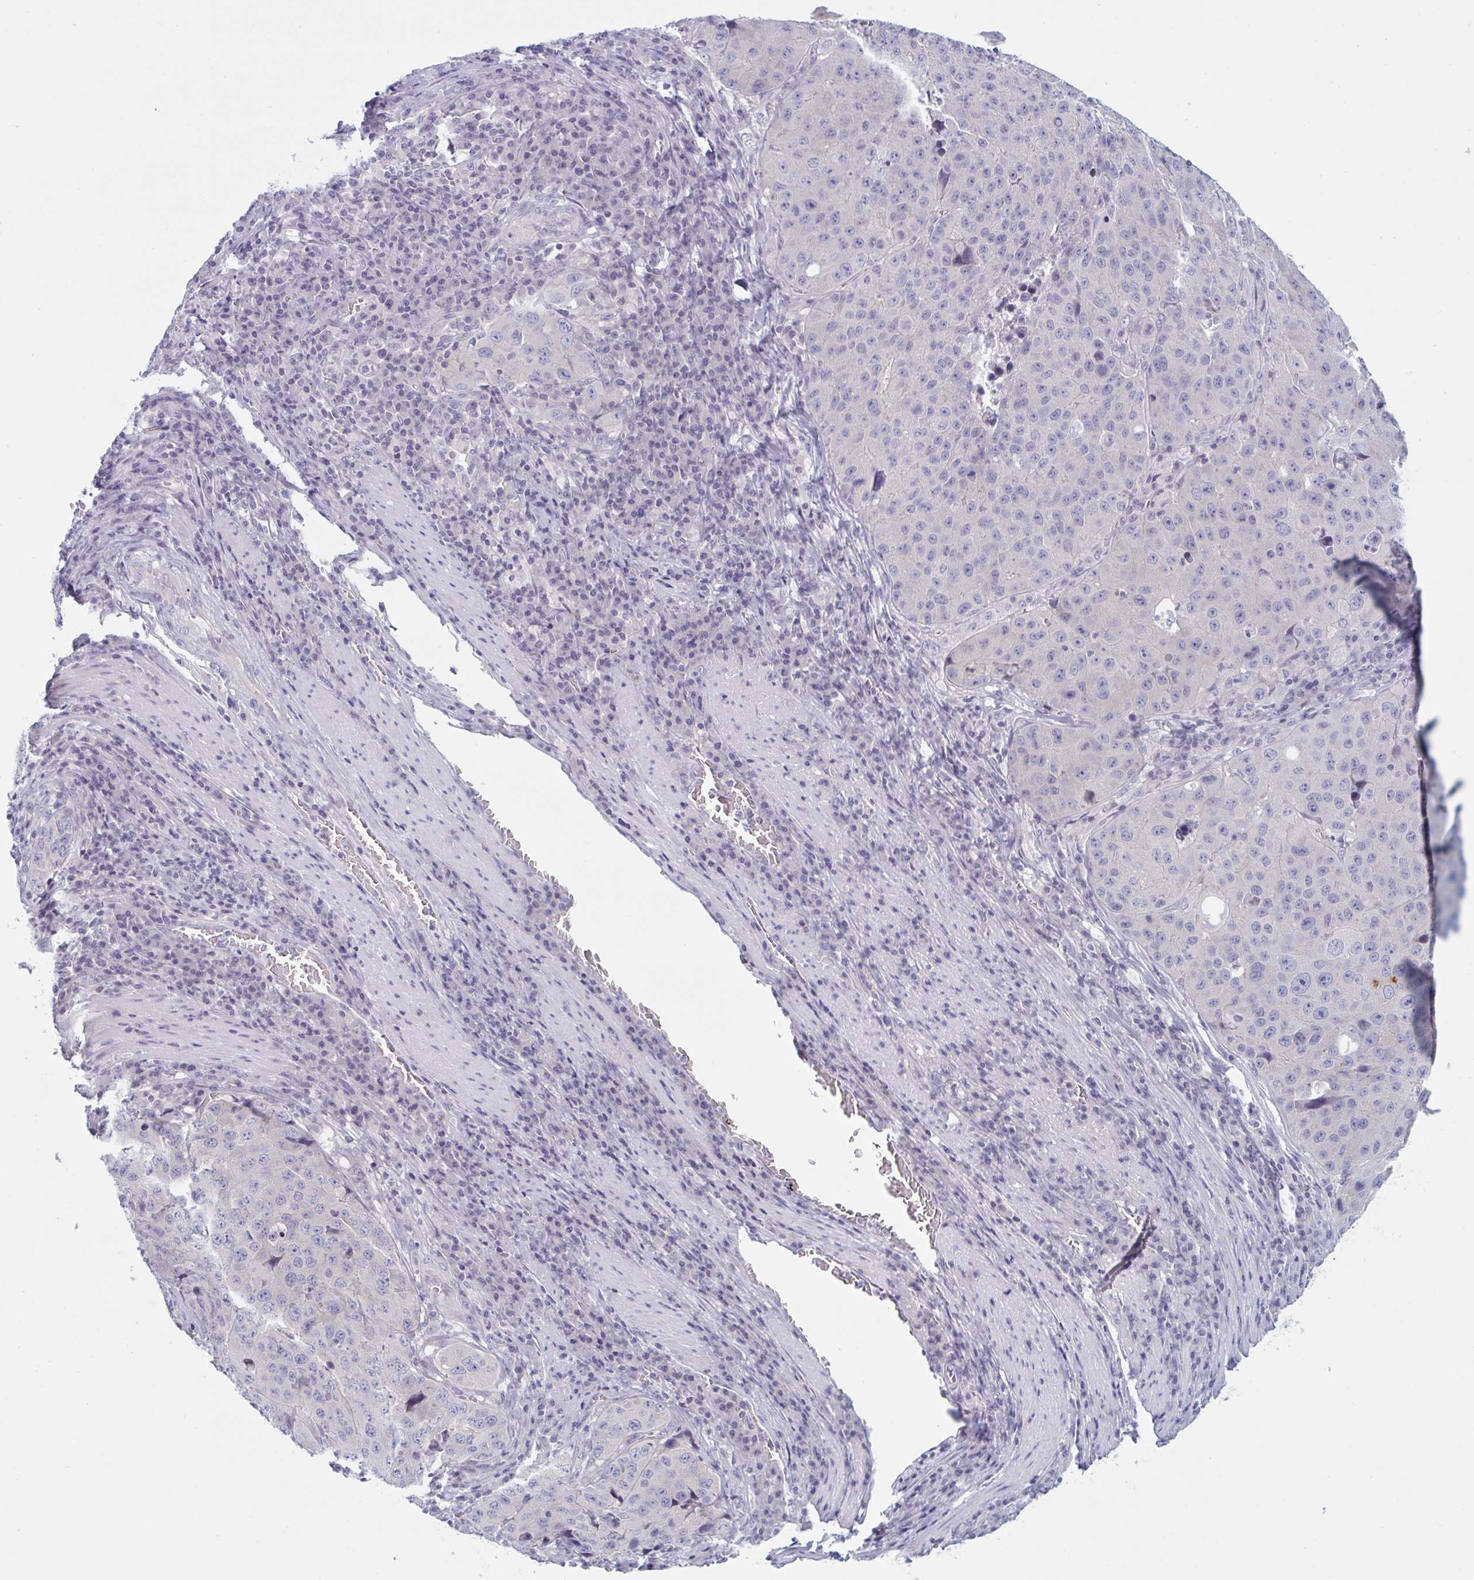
{"staining": {"intensity": "negative", "quantity": "none", "location": "none"}, "tissue": "stomach cancer", "cell_type": "Tumor cells", "image_type": "cancer", "snomed": [{"axis": "morphology", "description": "Adenocarcinoma, NOS"}, {"axis": "topography", "description": "Stomach"}], "caption": "Photomicrograph shows no significant protein expression in tumor cells of stomach cancer (adenocarcinoma).", "gene": "NAA30", "patient": {"sex": "male", "age": 71}}